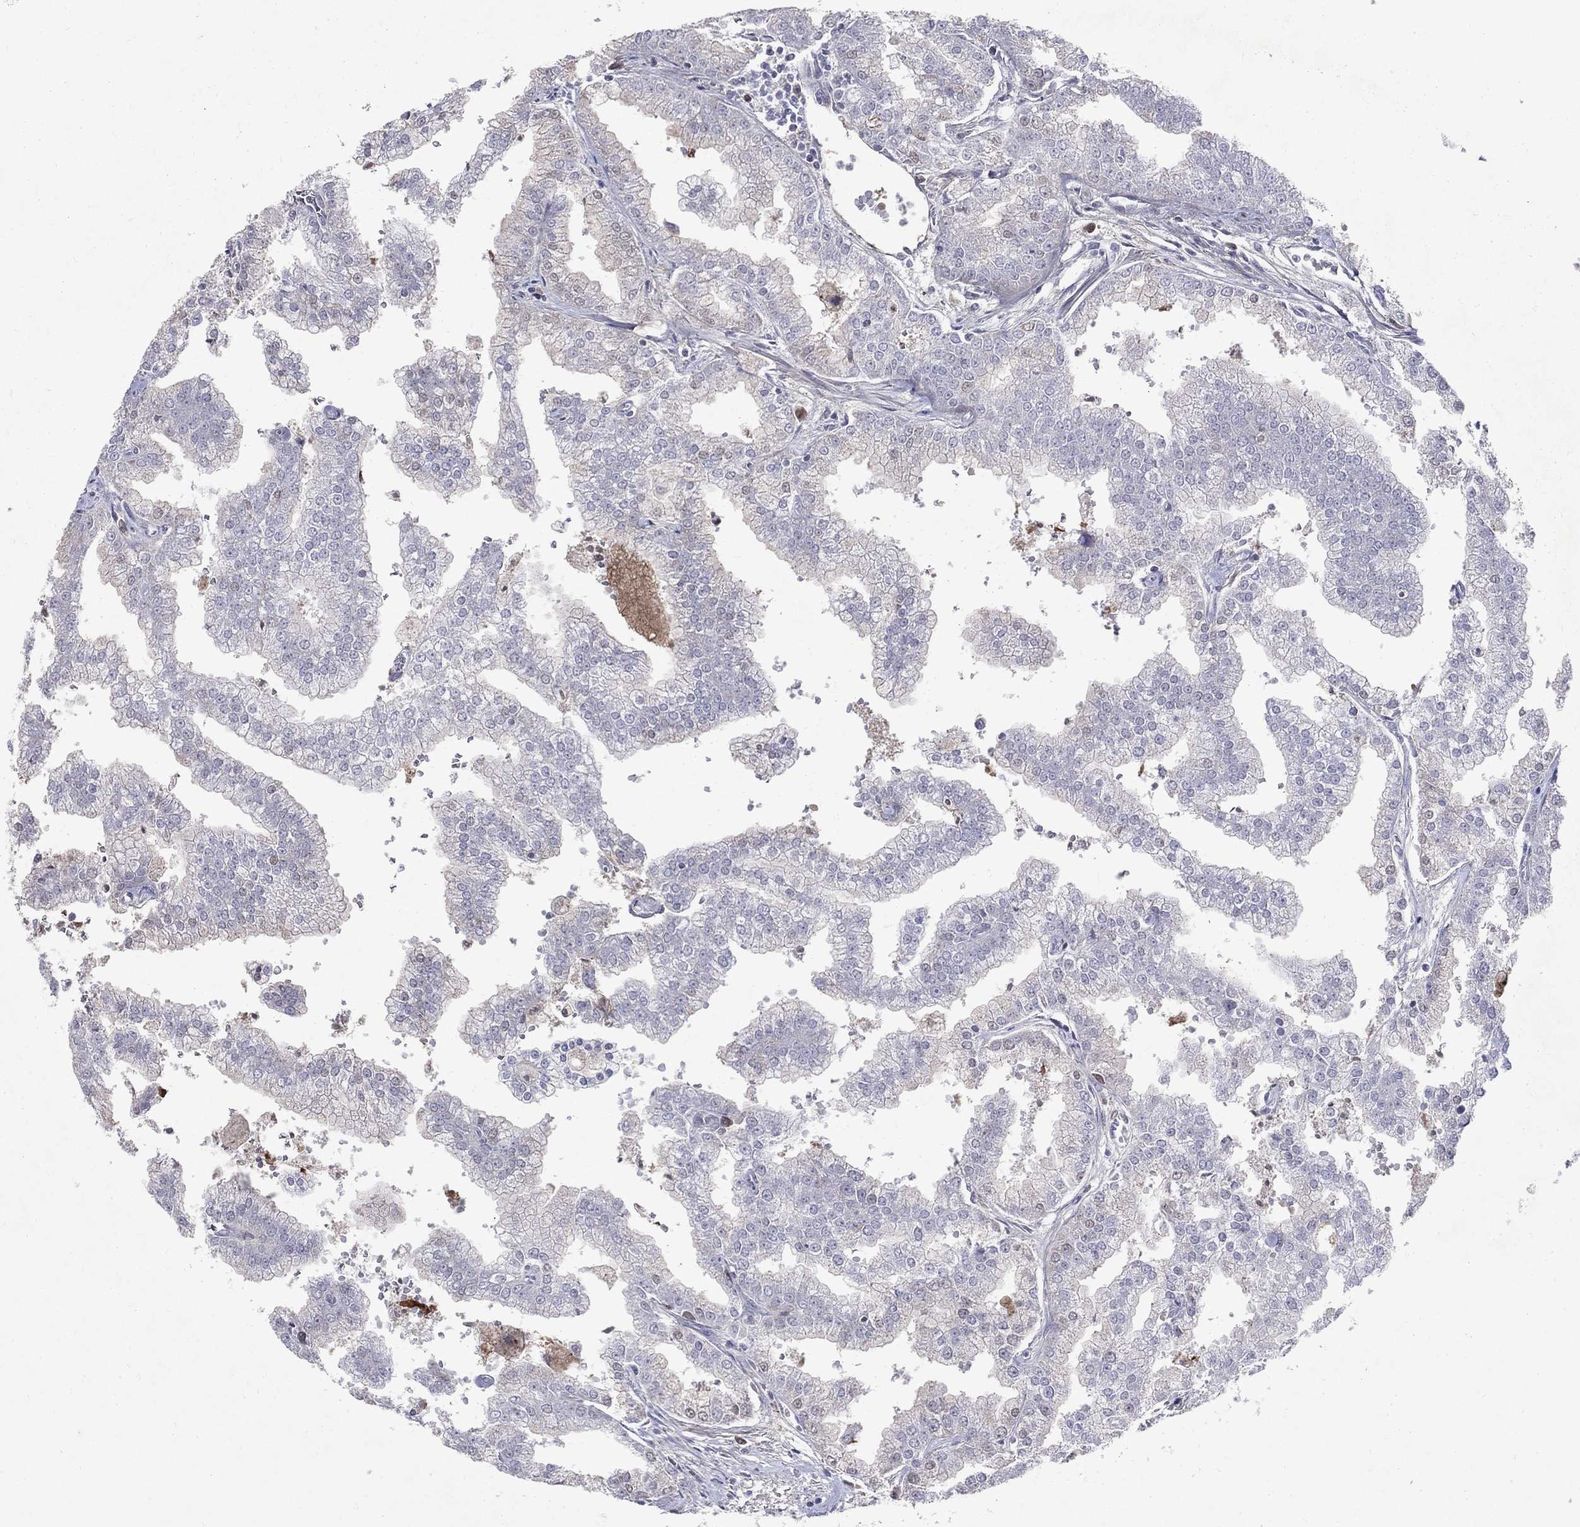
{"staining": {"intensity": "negative", "quantity": "none", "location": "none"}, "tissue": "prostate cancer", "cell_type": "Tumor cells", "image_type": "cancer", "snomed": [{"axis": "morphology", "description": "Adenocarcinoma, NOS"}, {"axis": "topography", "description": "Prostate"}], "caption": "The IHC photomicrograph has no significant expression in tumor cells of prostate cancer tissue.", "gene": "SLC4A10", "patient": {"sex": "male", "age": 70}}